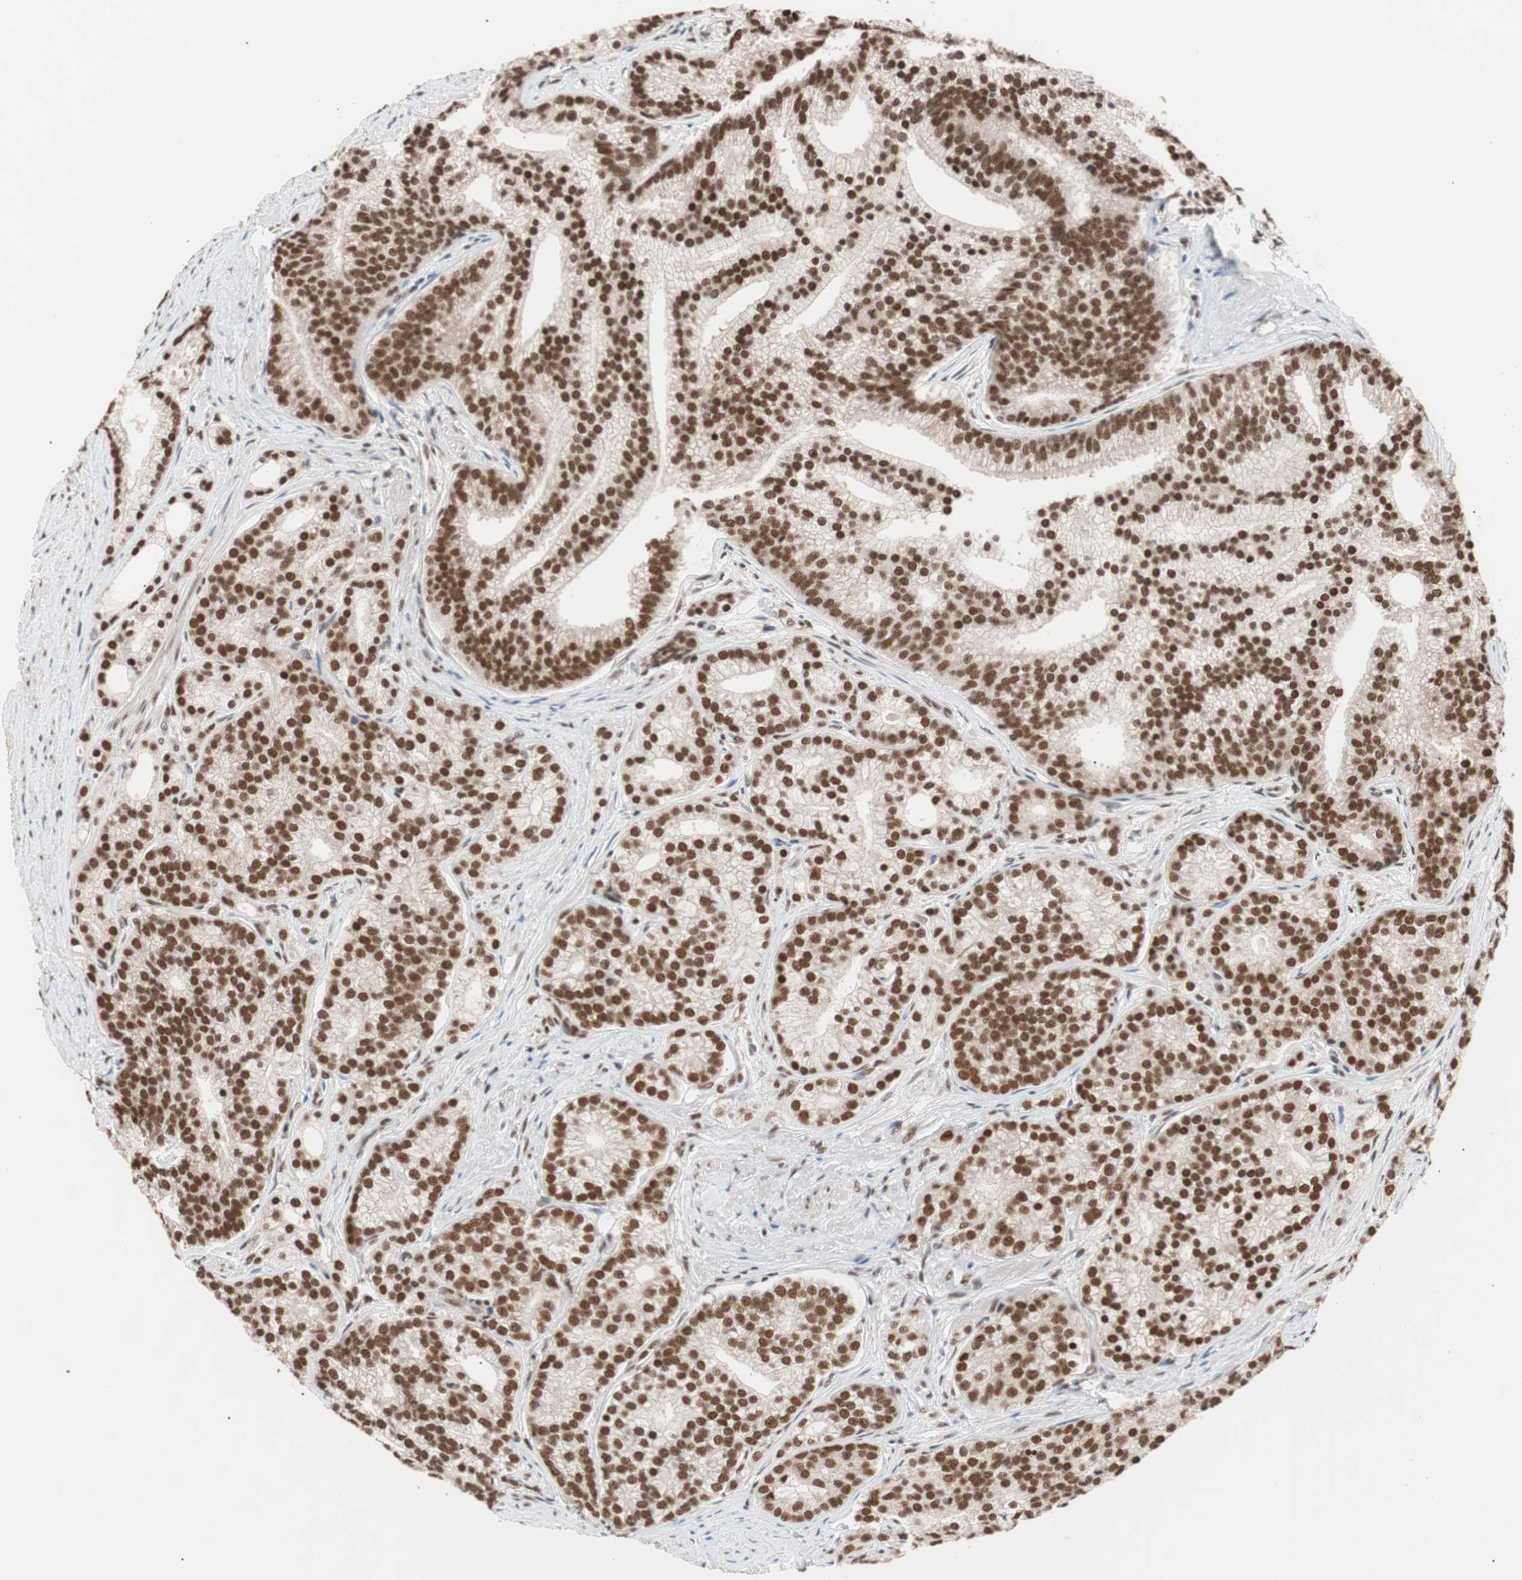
{"staining": {"intensity": "strong", "quantity": ">75%", "location": "nuclear"}, "tissue": "prostate cancer", "cell_type": "Tumor cells", "image_type": "cancer", "snomed": [{"axis": "morphology", "description": "Adenocarcinoma, Low grade"}, {"axis": "topography", "description": "Prostate"}], "caption": "A photomicrograph showing strong nuclear expression in approximately >75% of tumor cells in prostate cancer, as visualized by brown immunohistochemical staining.", "gene": "CHAMP1", "patient": {"sex": "male", "age": 71}}